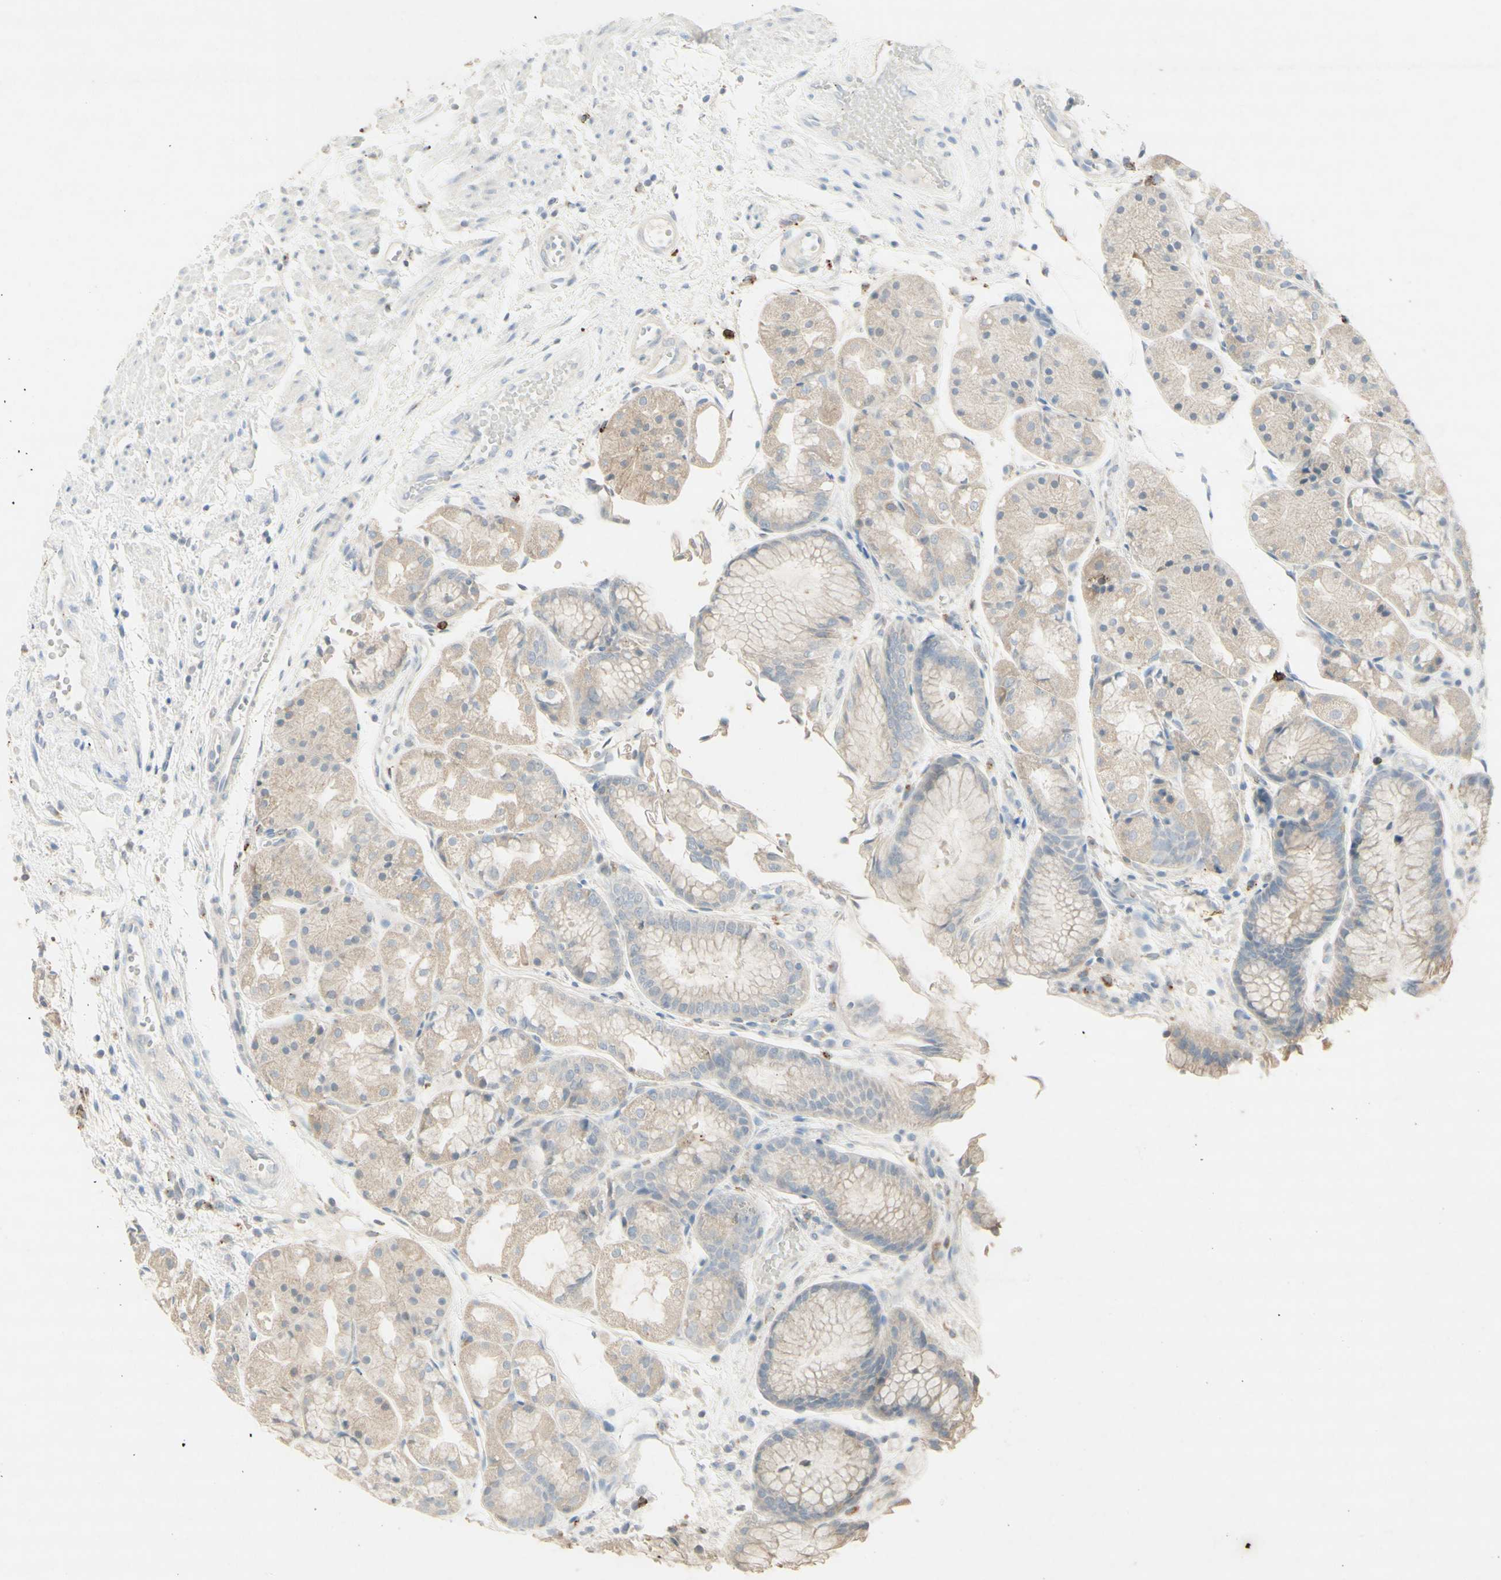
{"staining": {"intensity": "weak", "quantity": ">75%", "location": "cytoplasmic/membranous"}, "tissue": "stomach", "cell_type": "Glandular cells", "image_type": "normal", "snomed": [{"axis": "morphology", "description": "Normal tissue, NOS"}, {"axis": "topography", "description": "Stomach, upper"}], "caption": "Glandular cells demonstrate low levels of weak cytoplasmic/membranous staining in about >75% of cells in unremarkable stomach.", "gene": "ATP6V1B1", "patient": {"sex": "male", "age": 72}}